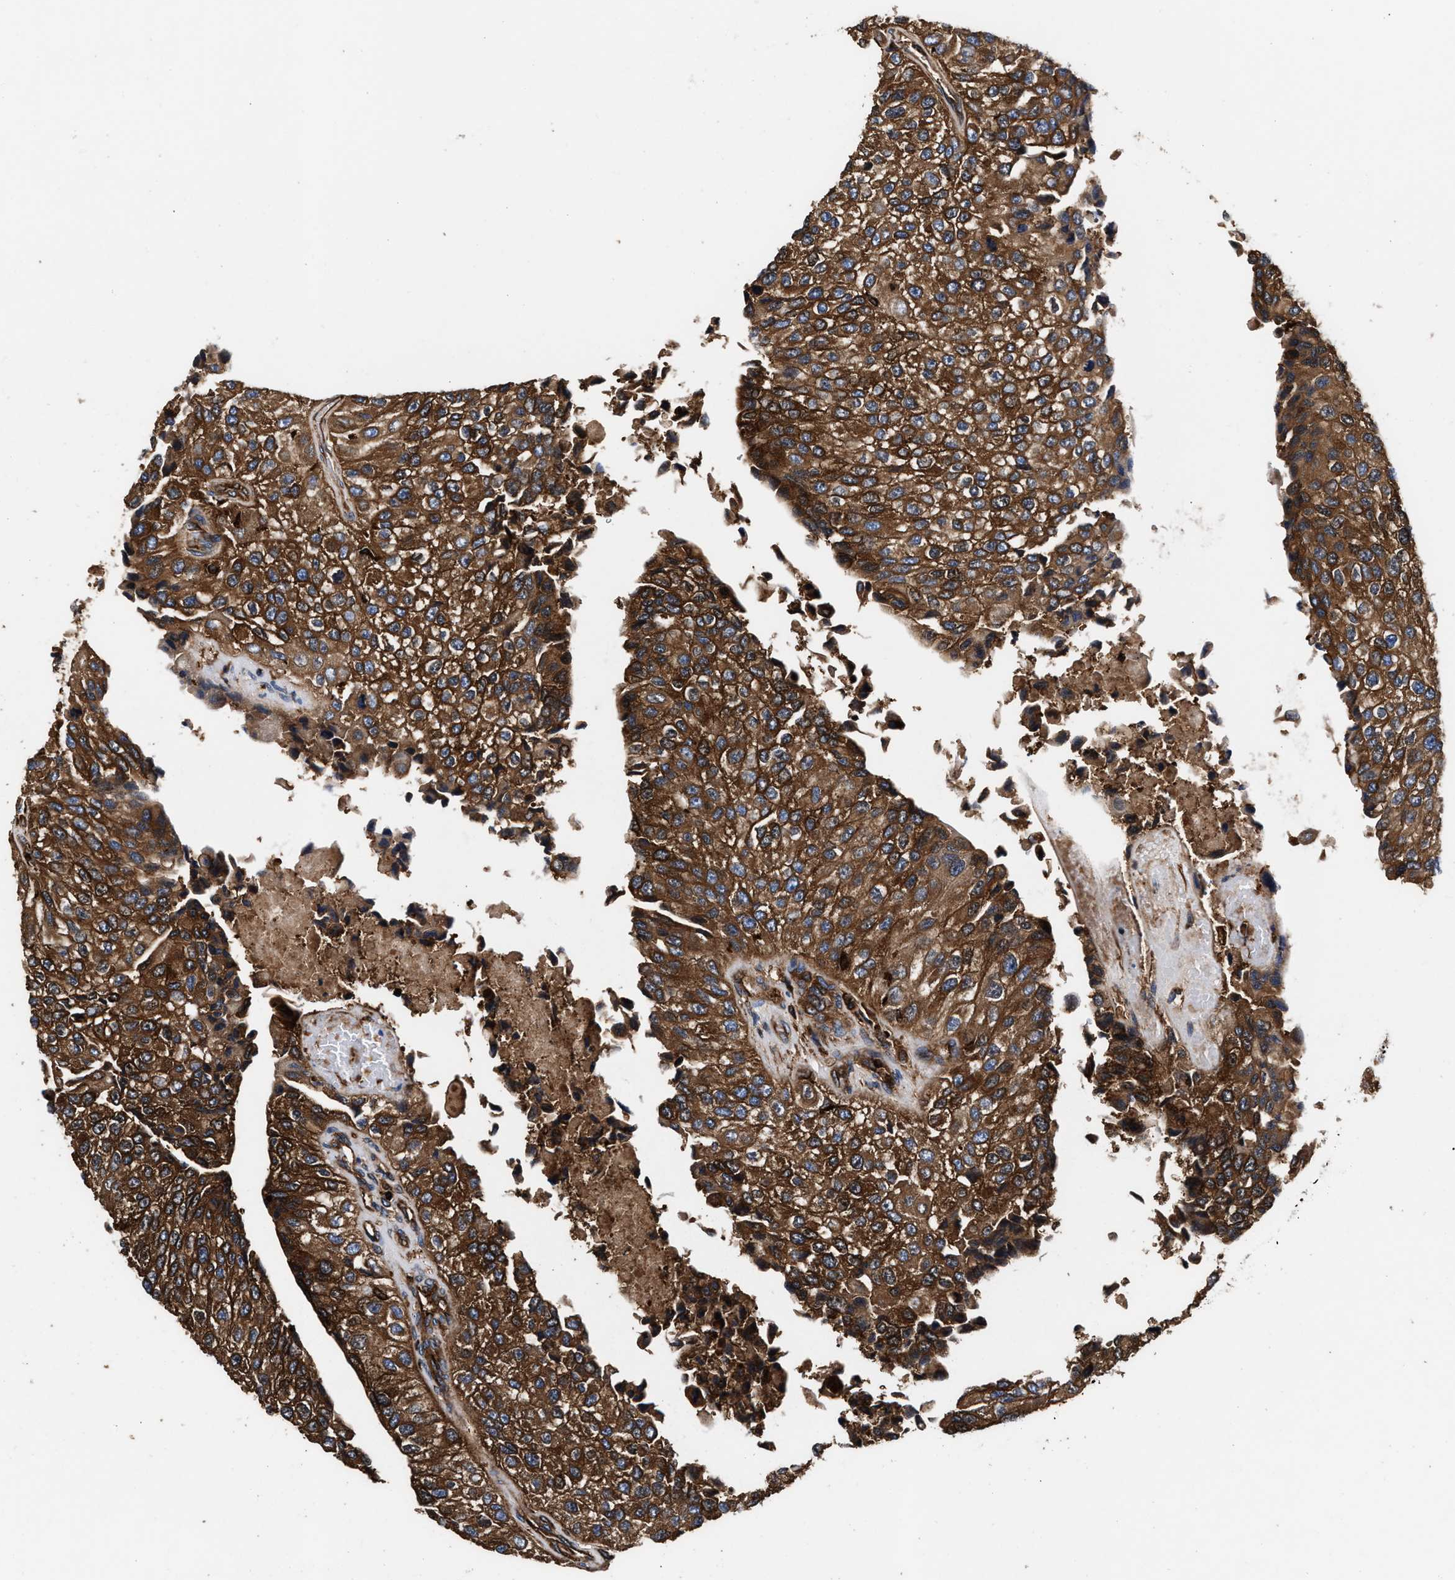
{"staining": {"intensity": "strong", "quantity": ">75%", "location": "cytoplasmic/membranous"}, "tissue": "urothelial cancer", "cell_type": "Tumor cells", "image_type": "cancer", "snomed": [{"axis": "morphology", "description": "Urothelial carcinoma, High grade"}, {"axis": "topography", "description": "Kidney"}, {"axis": "topography", "description": "Urinary bladder"}], "caption": "Brown immunohistochemical staining in human urothelial carcinoma (high-grade) reveals strong cytoplasmic/membranous positivity in approximately >75% of tumor cells. (DAB (3,3'-diaminobenzidine) IHC with brightfield microscopy, high magnification).", "gene": "KYAT1", "patient": {"sex": "male", "age": 77}}